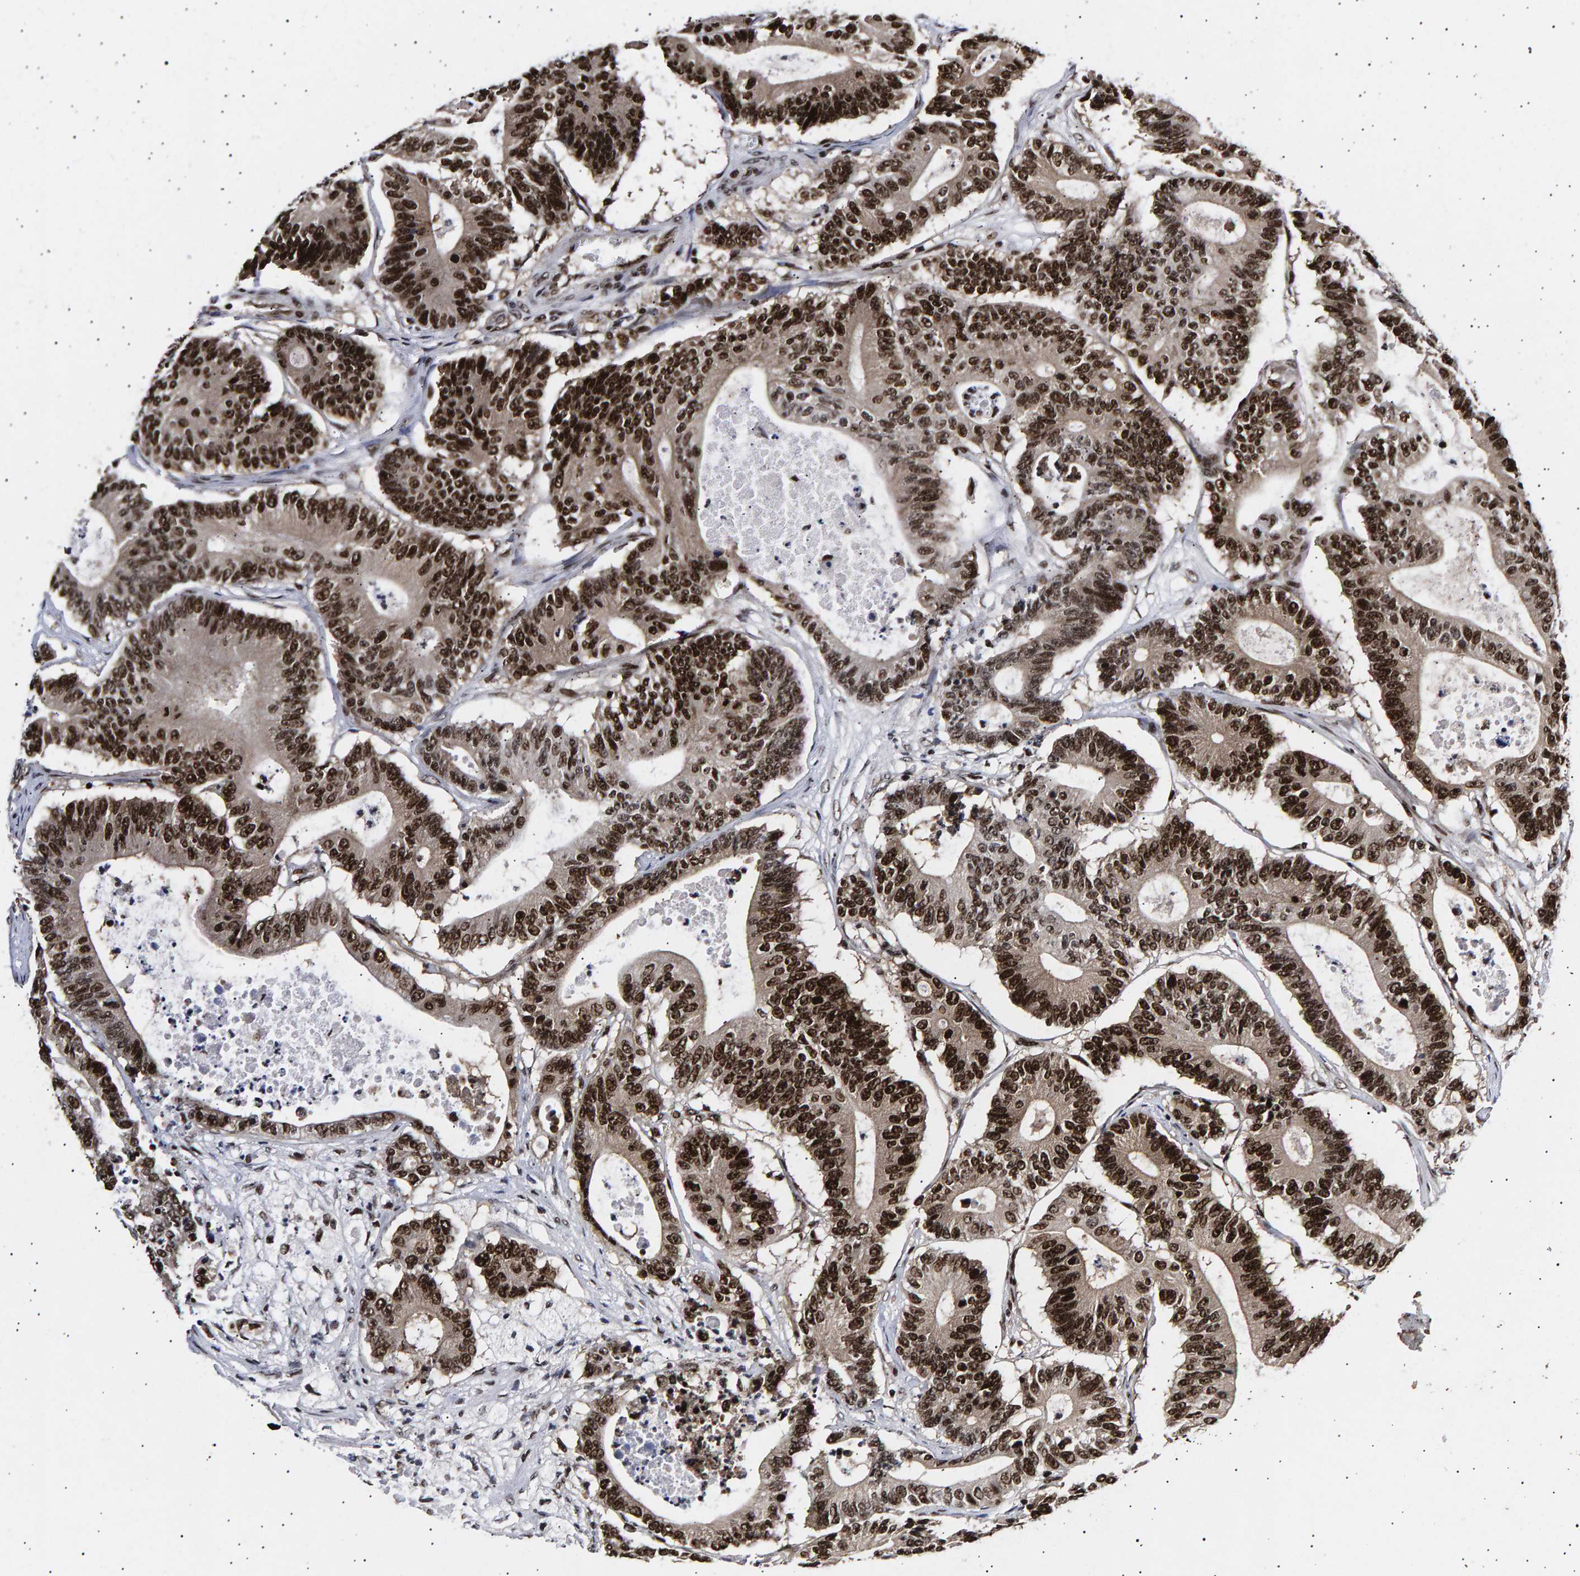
{"staining": {"intensity": "strong", "quantity": ">75%", "location": "nuclear"}, "tissue": "colorectal cancer", "cell_type": "Tumor cells", "image_type": "cancer", "snomed": [{"axis": "morphology", "description": "Adenocarcinoma, NOS"}, {"axis": "topography", "description": "Colon"}], "caption": "A brown stain labels strong nuclear positivity of a protein in adenocarcinoma (colorectal) tumor cells.", "gene": "ANKRD40", "patient": {"sex": "female", "age": 84}}